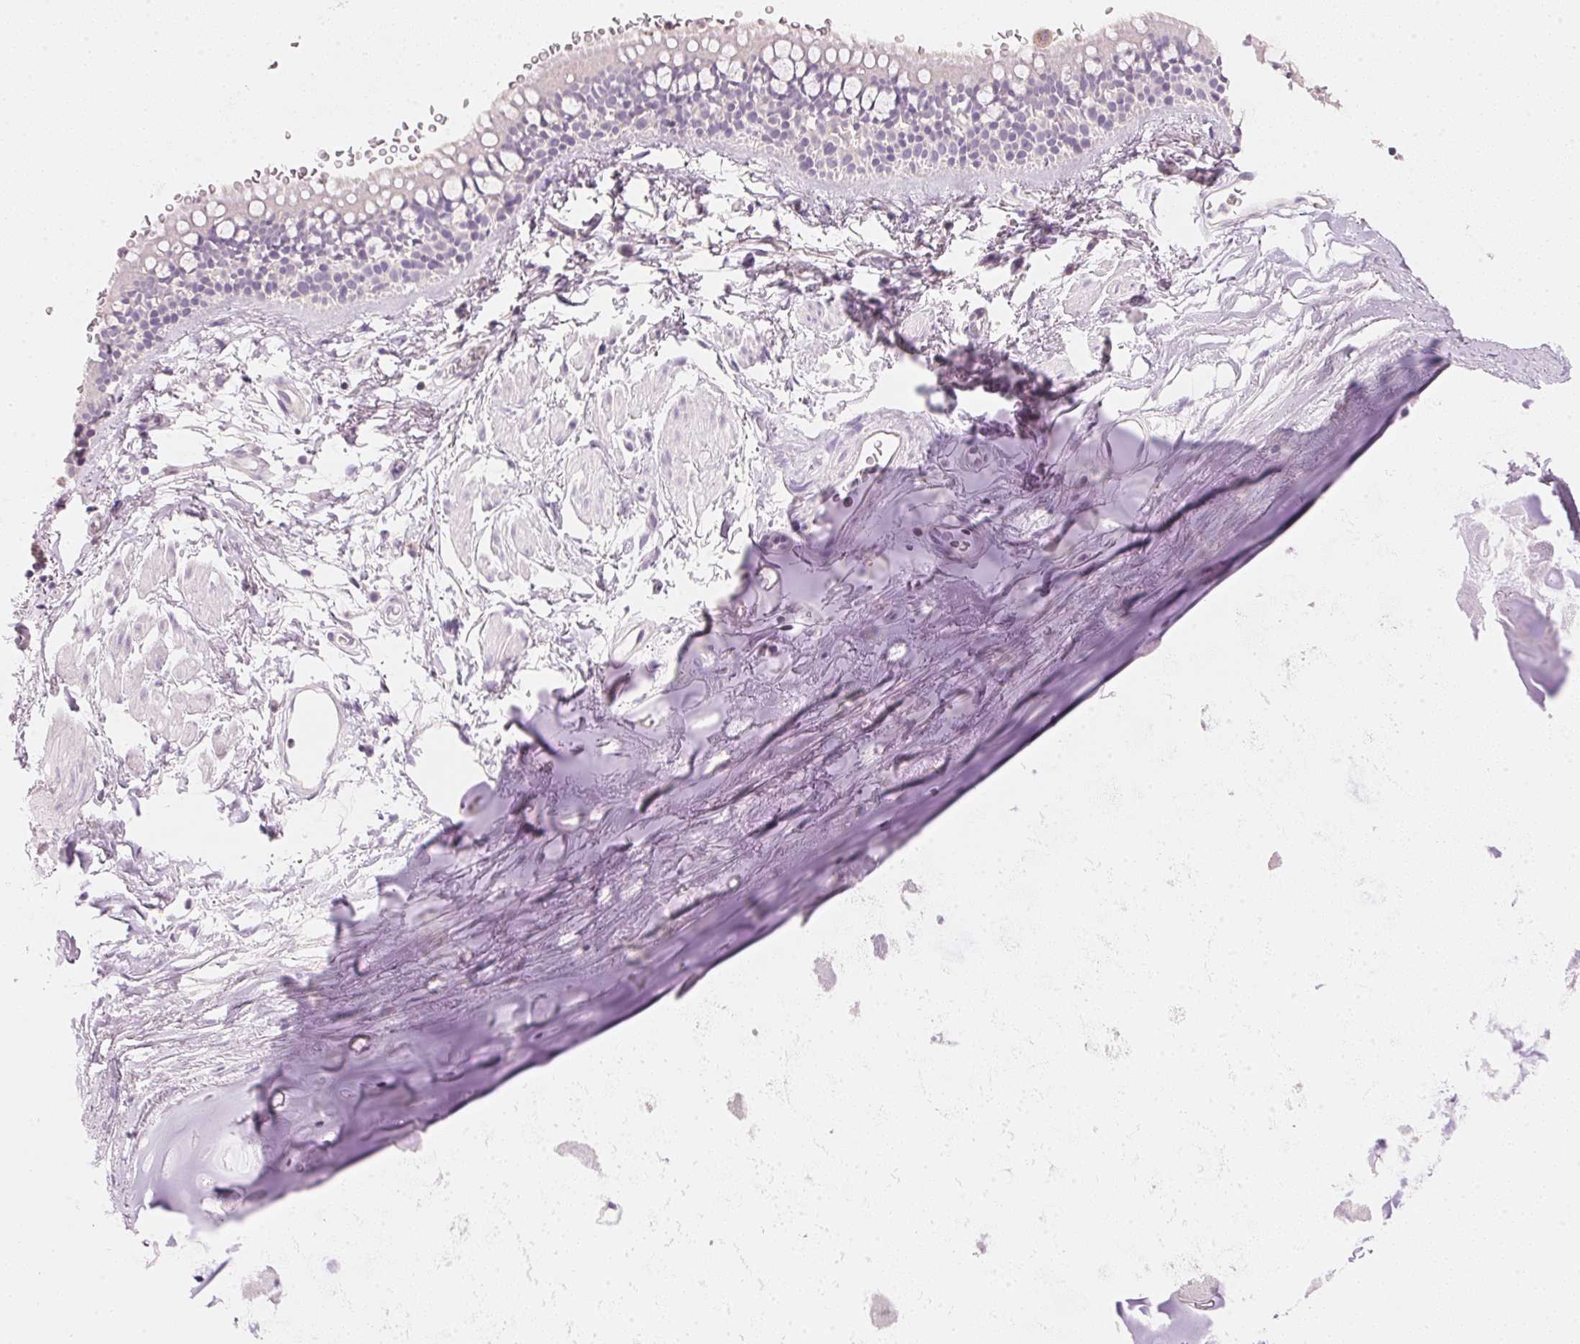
{"staining": {"intensity": "negative", "quantity": "none", "location": "none"}, "tissue": "bronchus", "cell_type": "Respiratory epithelial cells", "image_type": "normal", "snomed": [{"axis": "morphology", "description": "Normal tissue, NOS"}, {"axis": "topography", "description": "Lymph node"}, {"axis": "topography", "description": "Cartilage tissue"}, {"axis": "topography", "description": "Bronchus"}], "caption": "A high-resolution histopathology image shows IHC staining of unremarkable bronchus, which exhibits no significant positivity in respiratory epithelial cells.", "gene": "HOXB13", "patient": {"sex": "female", "age": 70}}